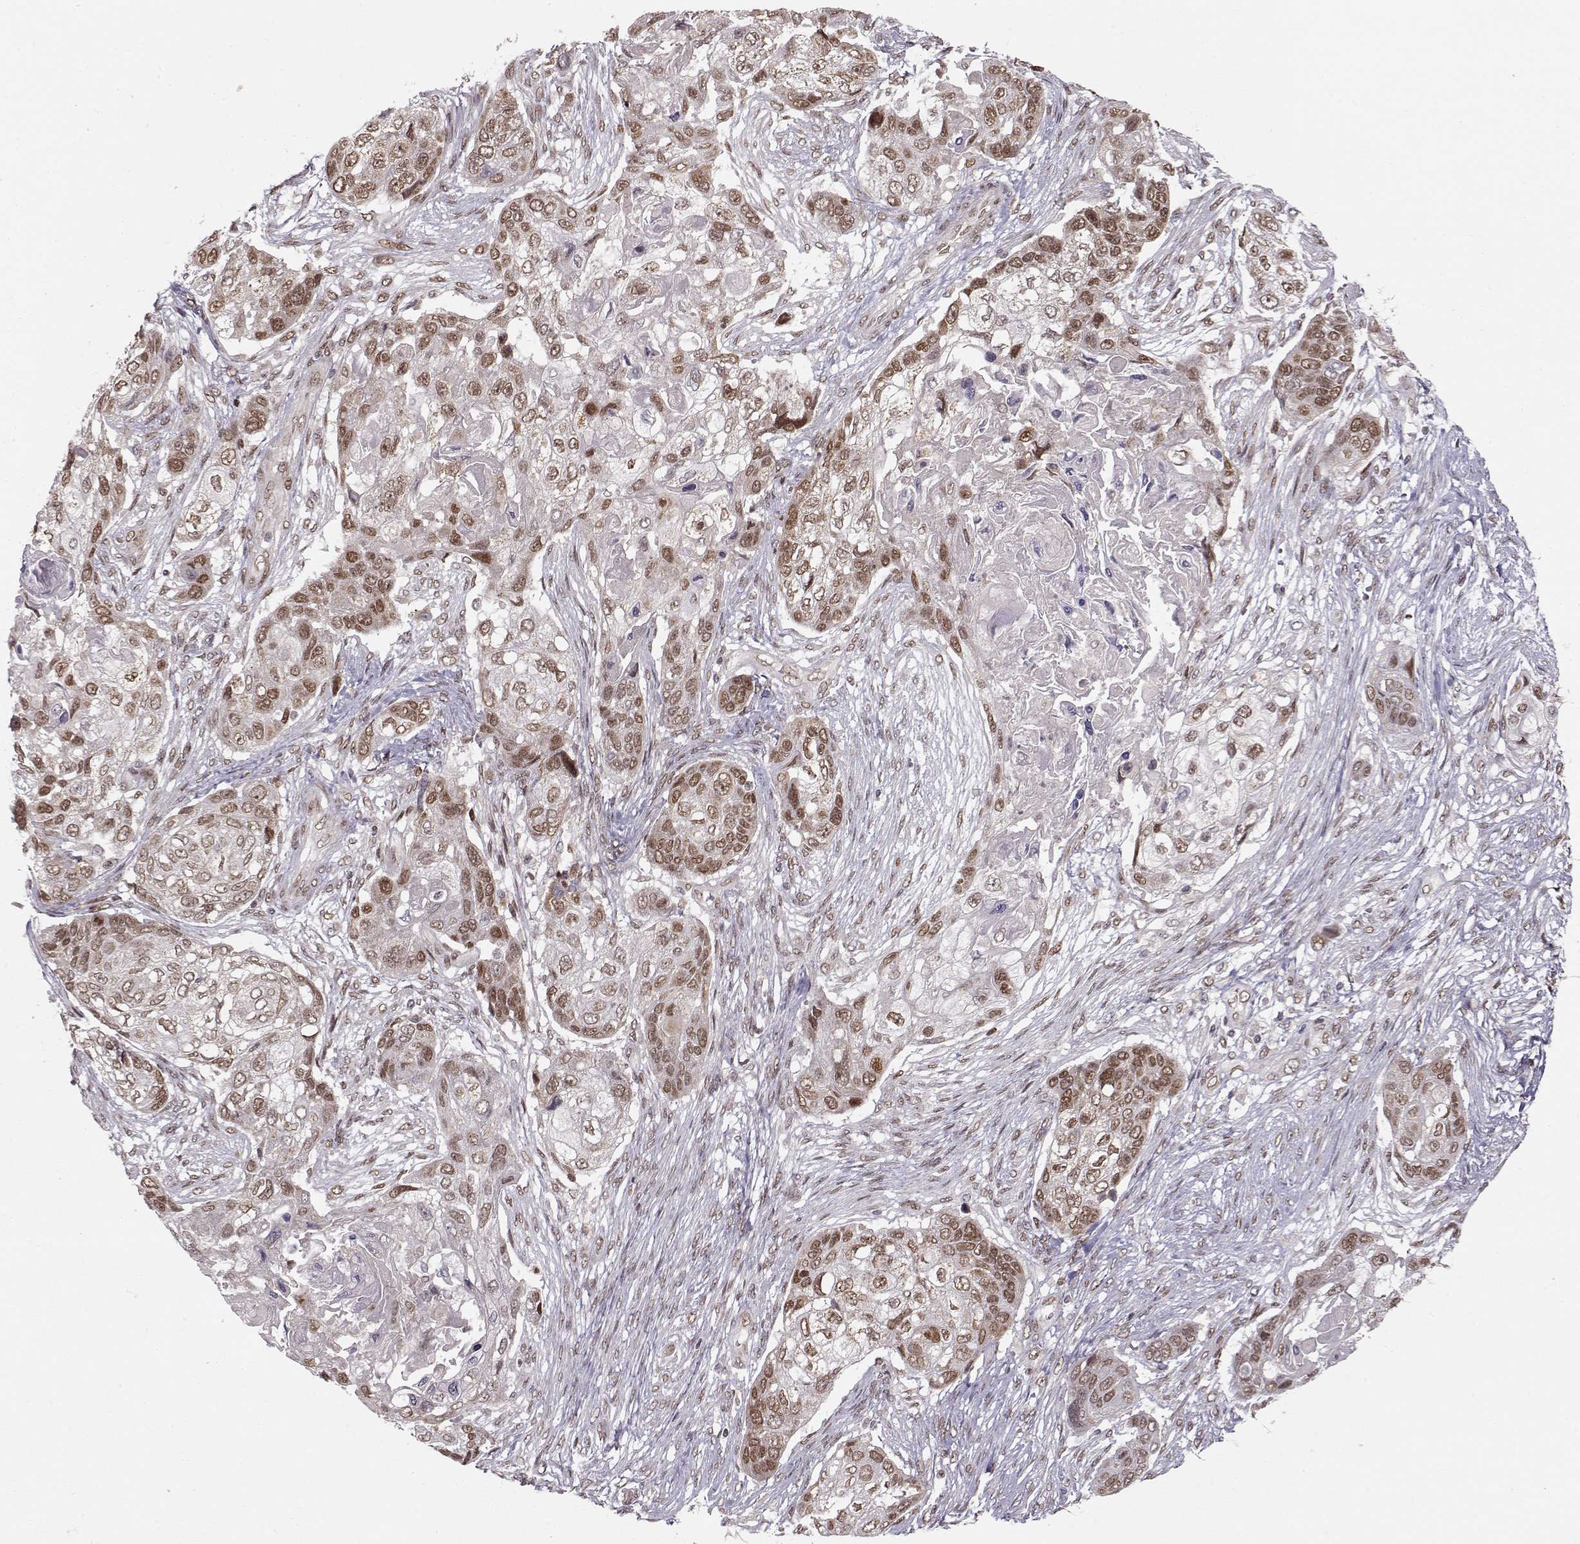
{"staining": {"intensity": "moderate", "quantity": ">75%", "location": "nuclear"}, "tissue": "lung cancer", "cell_type": "Tumor cells", "image_type": "cancer", "snomed": [{"axis": "morphology", "description": "Squamous cell carcinoma, NOS"}, {"axis": "topography", "description": "Lung"}], "caption": "High-magnification brightfield microscopy of lung squamous cell carcinoma stained with DAB (3,3'-diaminobenzidine) (brown) and counterstained with hematoxylin (blue). tumor cells exhibit moderate nuclear positivity is seen in about>75% of cells.", "gene": "RAI1", "patient": {"sex": "male", "age": 69}}